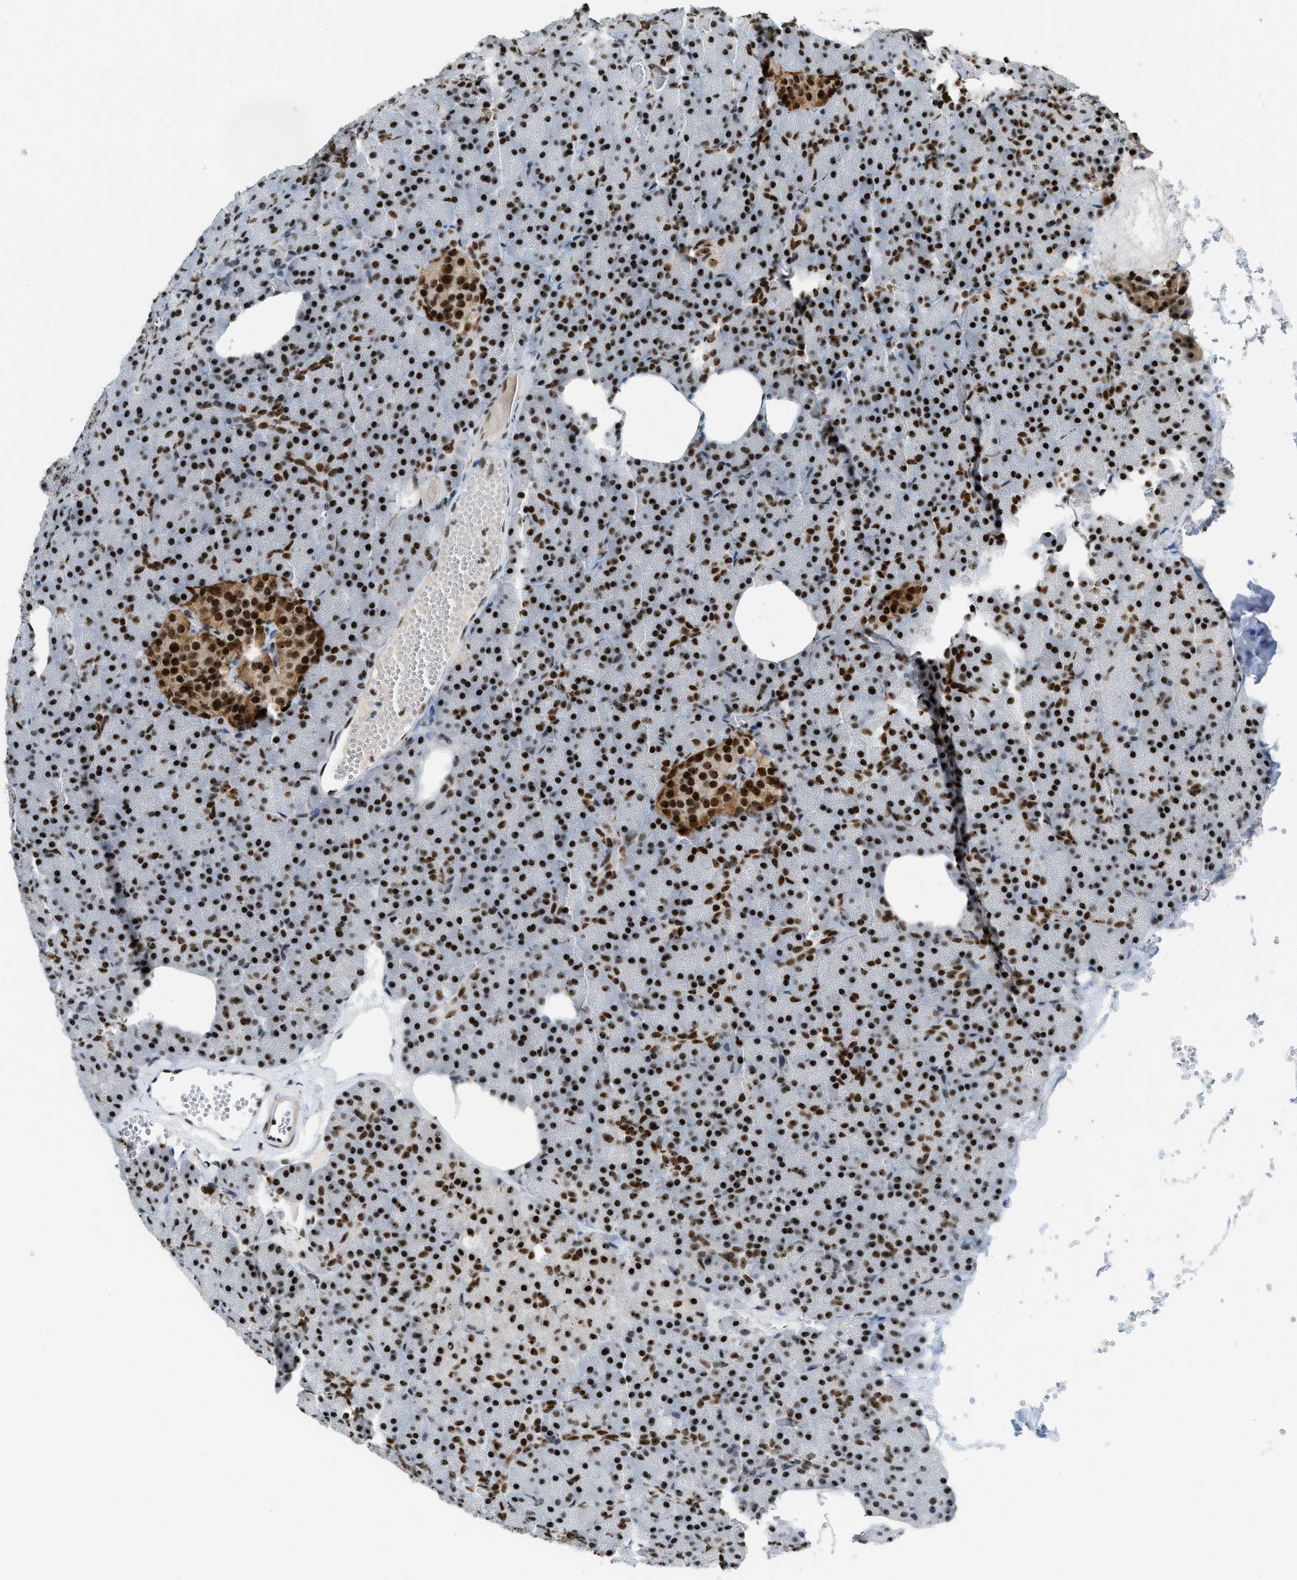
{"staining": {"intensity": "strong", "quantity": ">75%", "location": "nuclear"}, "tissue": "pancreas", "cell_type": "Exocrine glandular cells", "image_type": "normal", "snomed": [{"axis": "morphology", "description": "Normal tissue, NOS"}, {"axis": "morphology", "description": "Carcinoid, malignant, NOS"}, {"axis": "topography", "description": "Pancreas"}], "caption": "Immunohistochemistry (DAB) staining of unremarkable human pancreas exhibits strong nuclear protein positivity in approximately >75% of exocrine glandular cells. The staining was performed using DAB (3,3'-diaminobenzidine) to visualize the protein expression in brown, while the nuclei were stained in blue with hematoxylin (Magnification: 20x).", "gene": "URB1", "patient": {"sex": "female", "age": 35}}